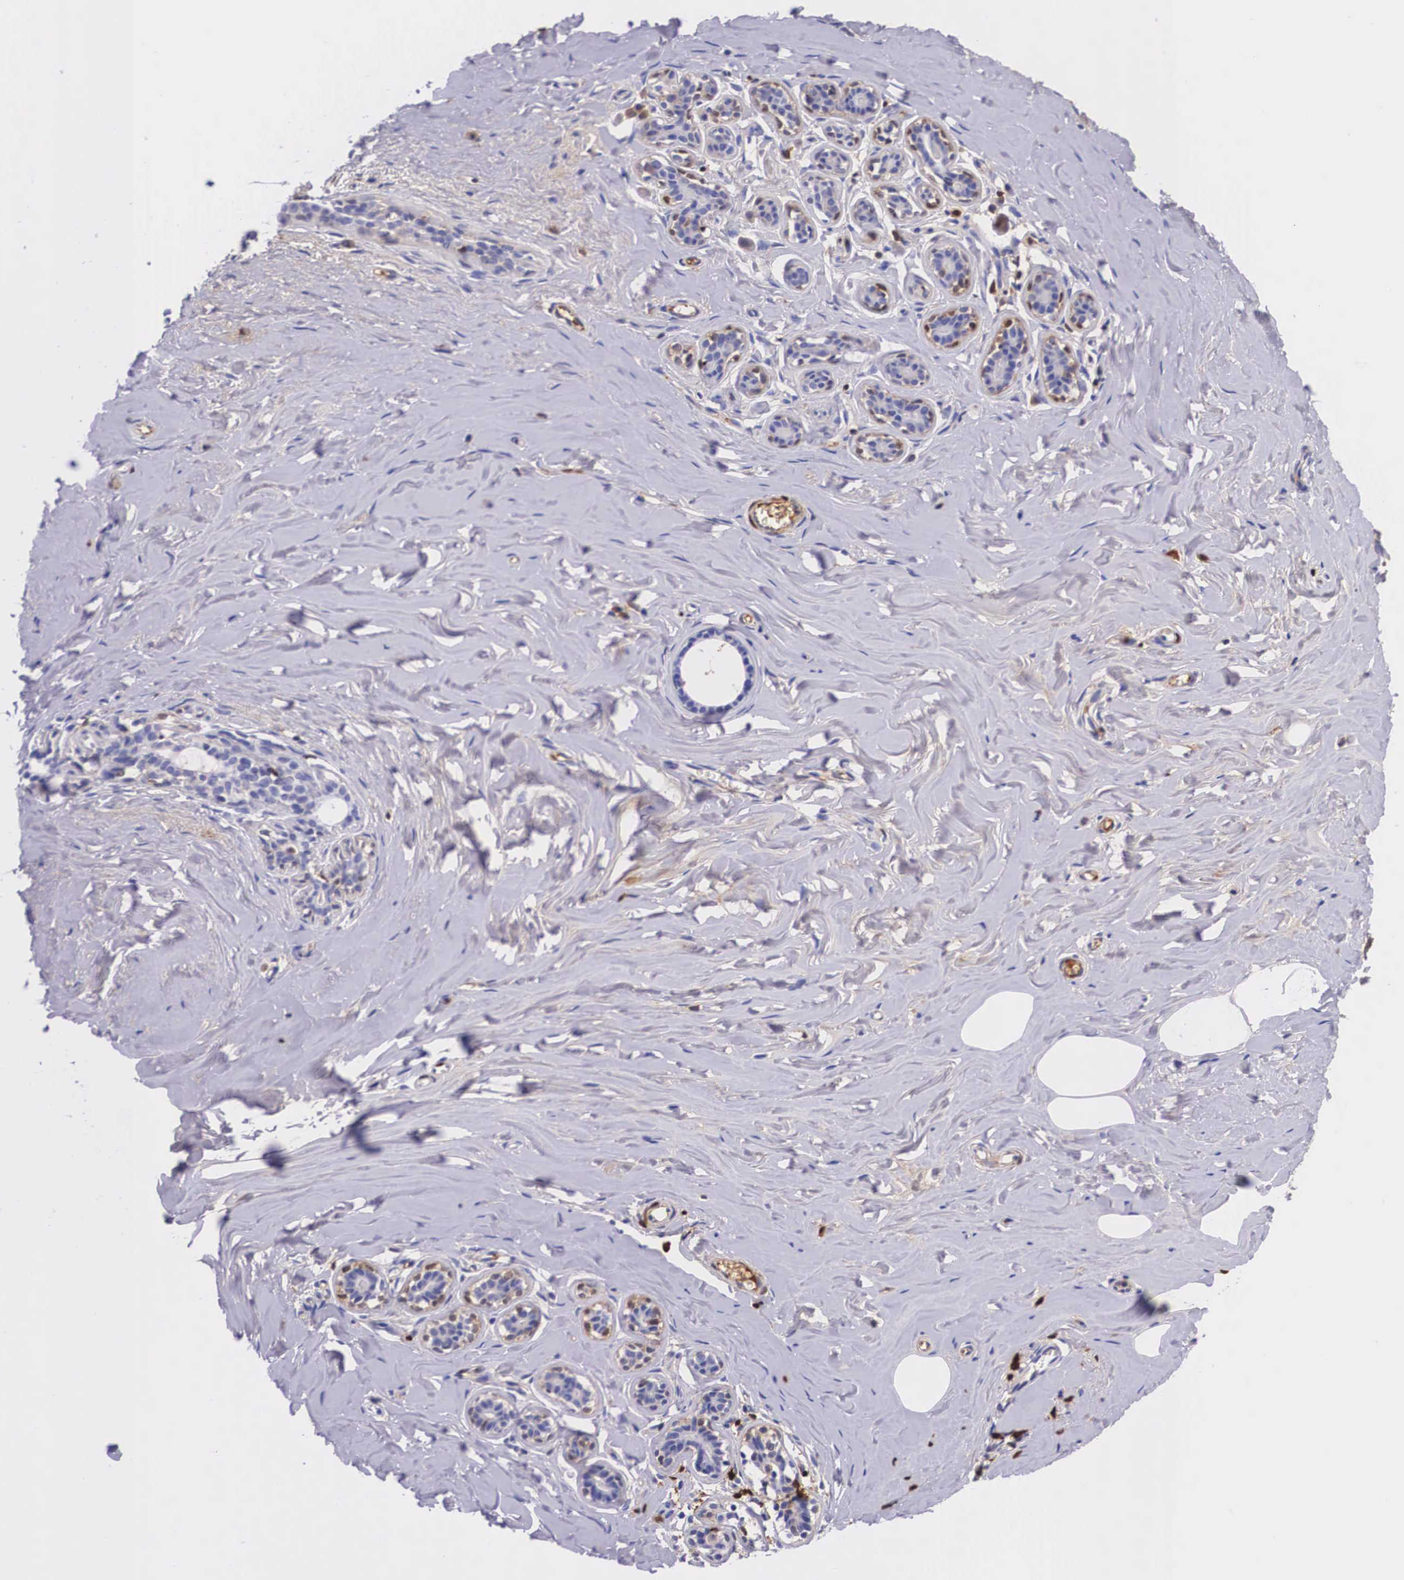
{"staining": {"intensity": "negative", "quantity": "none", "location": "none"}, "tissue": "breast", "cell_type": "Adipocytes", "image_type": "normal", "snomed": [{"axis": "morphology", "description": "Normal tissue, NOS"}, {"axis": "topography", "description": "Breast"}], "caption": "Human breast stained for a protein using immunohistochemistry exhibits no expression in adipocytes.", "gene": "PLG", "patient": {"sex": "female", "age": 45}}